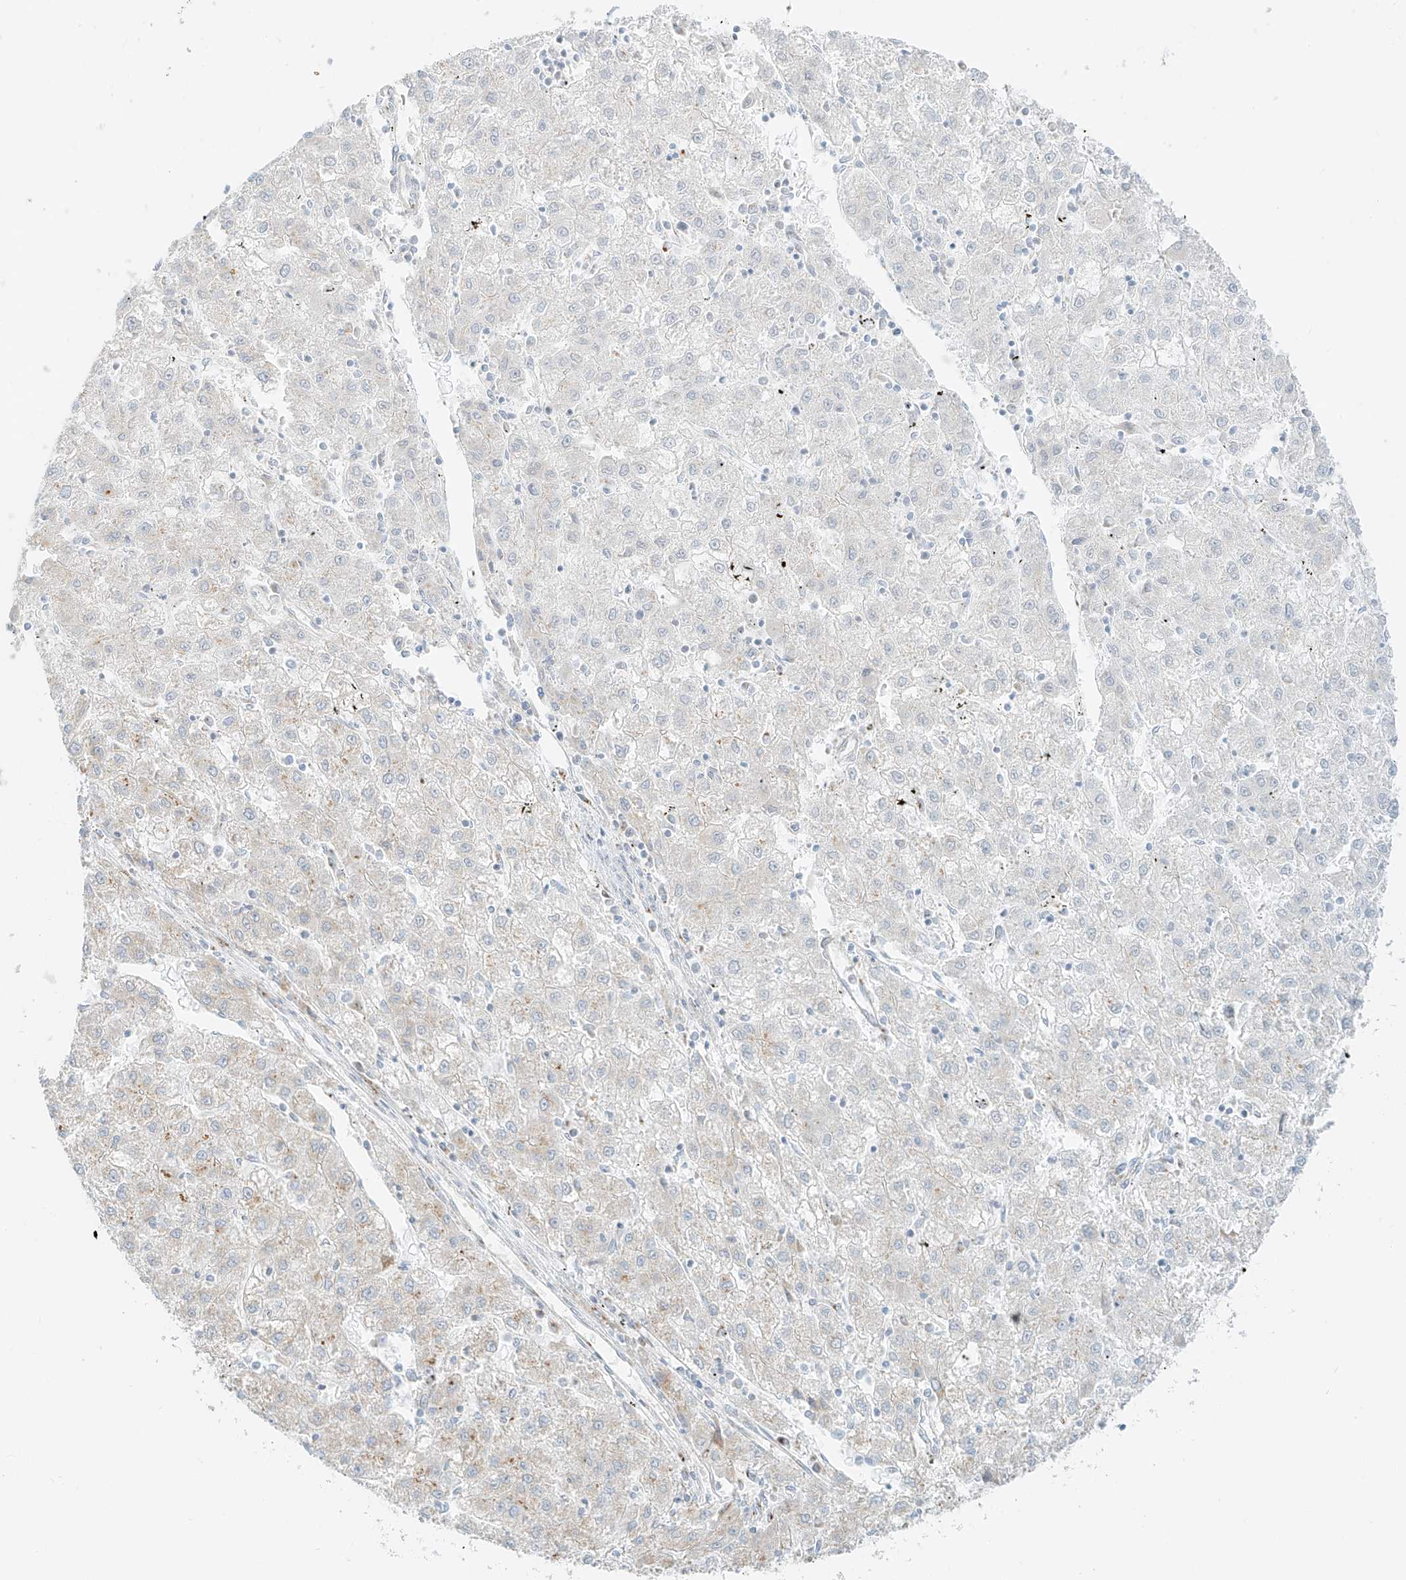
{"staining": {"intensity": "negative", "quantity": "none", "location": "none"}, "tissue": "liver cancer", "cell_type": "Tumor cells", "image_type": "cancer", "snomed": [{"axis": "morphology", "description": "Carcinoma, Hepatocellular, NOS"}, {"axis": "topography", "description": "Liver"}], "caption": "Liver cancer (hepatocellular carcinoma) was stained to show a protein in brown. There is no significant positivity in tumor cells. The staining is performed using DAB (3,3'-diaminobenzidine) brown chromogen with nuclei counter-stained in using hematoxylin.", "gene": "TMEM87B", "patient": {"sex": "male", "age": 72}}